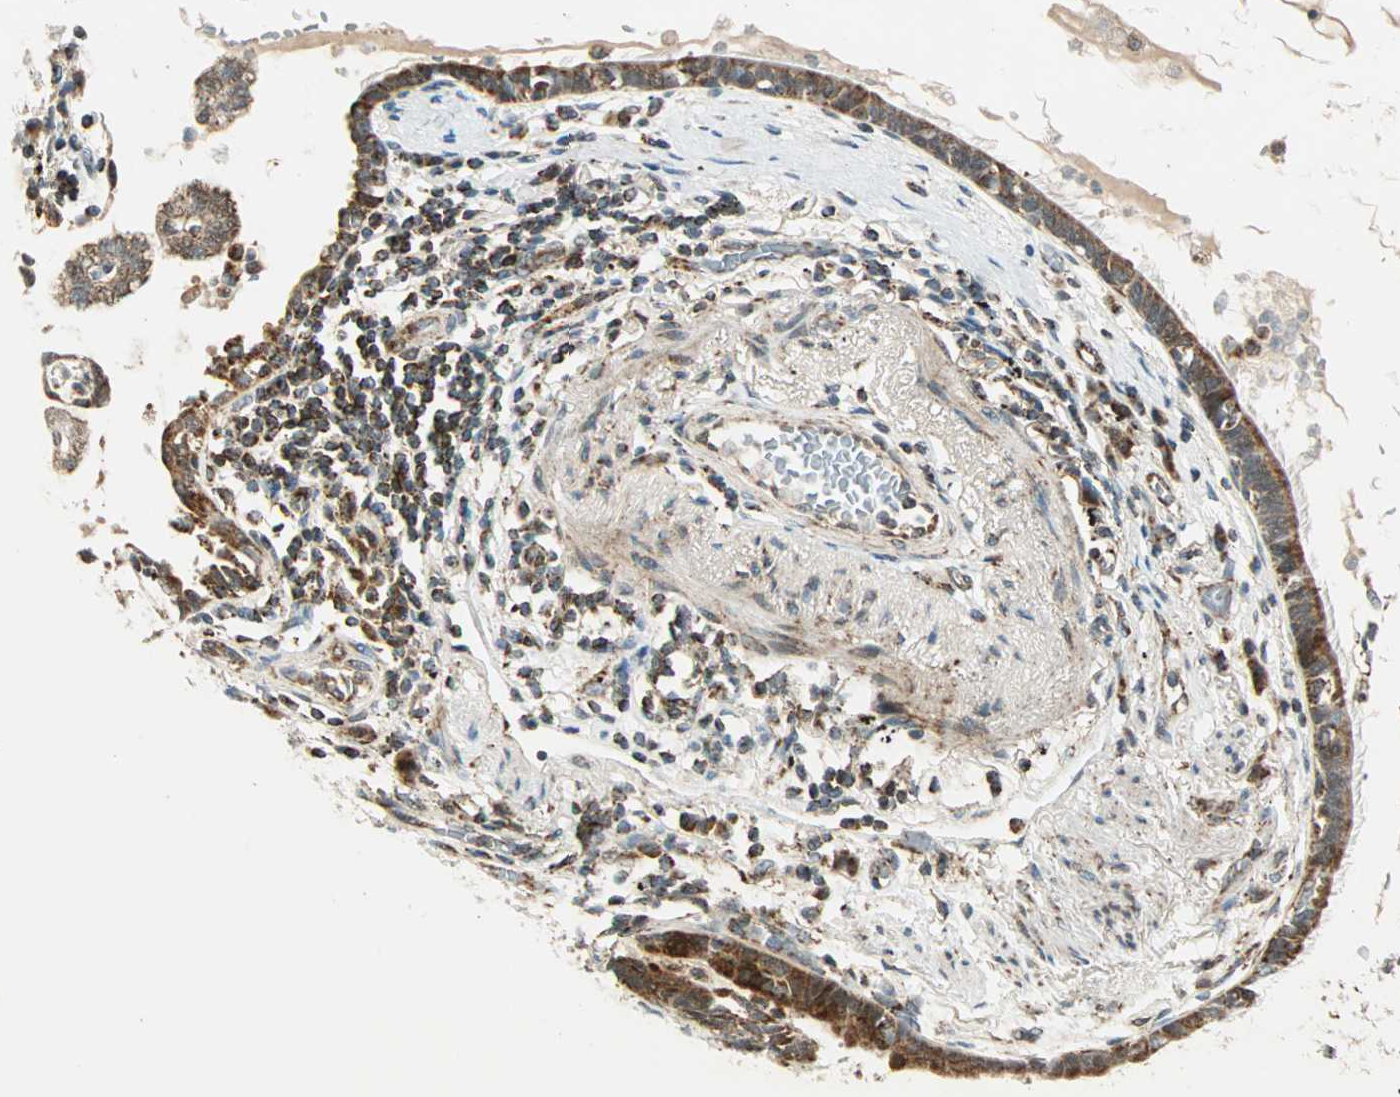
{"staining": {"intensity": "weak", "quantity": "25%-75%", "location": "cytoplasmic/membranous"}, "tissue": "lung cancer", "cell_type": "Tumor cells", "image_type": "cancer", "snomed": [{"axis": "morphology", "description": "Adenocarcinoma, NOS"}, {"axis": "topography", "description": "Lung"}], "caption": "Lung cancer (adenocarcinoma) was stained to show a protein in brown. There is low levels of weak cytoplasmic/membranous staining in approximately 25%-75% of tumor cells.", "gene": "SPRY4", "patient": {"sex": "female", "age": 70}}